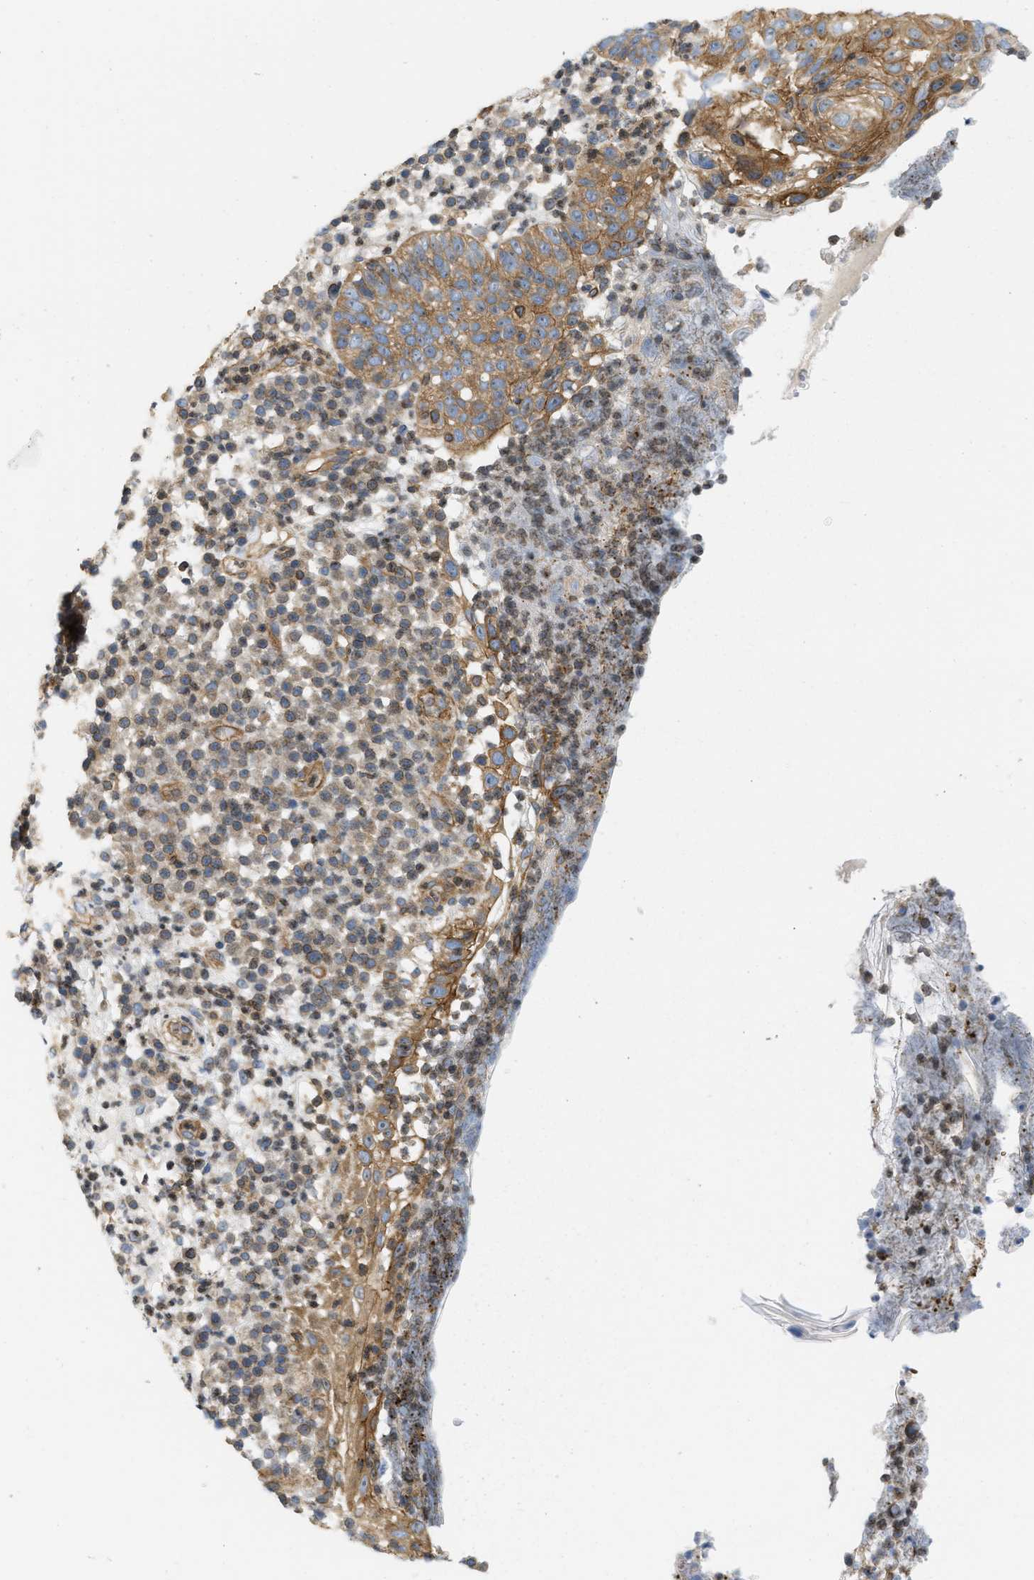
{"staining": {"intensity": "moderate", "quantity": ">75%", "location": "cytoplasmic/membranous"}, "tissue": "skin cancer", "cell_type": "Tumor cells", "image_type": "cancer", "snomed": [{"axis": "morphology", "description": "Squamous cell carcinoma in situ, NOS"}, {"axis": "morphology", "description": "Squamous cell carcinoma, NOS"}, {"axis": "topography", "description": "Skin"}], "caption": "Immunohistochemistry (IHC) staining of skin cancer (squamous cell carcinoma), which demonstrates medium levels of moderate cytoplasmic/membranous expression in approximately >75% of tumor cells indicating moderate cytoplasmic/membranous protein expression. The staining was performed using DAB (brown) for protein detection and nuclei were counterstained in hematoxylin (blue).", "gene": "STRN", "patient": {"sex": "male", "age": 93}}